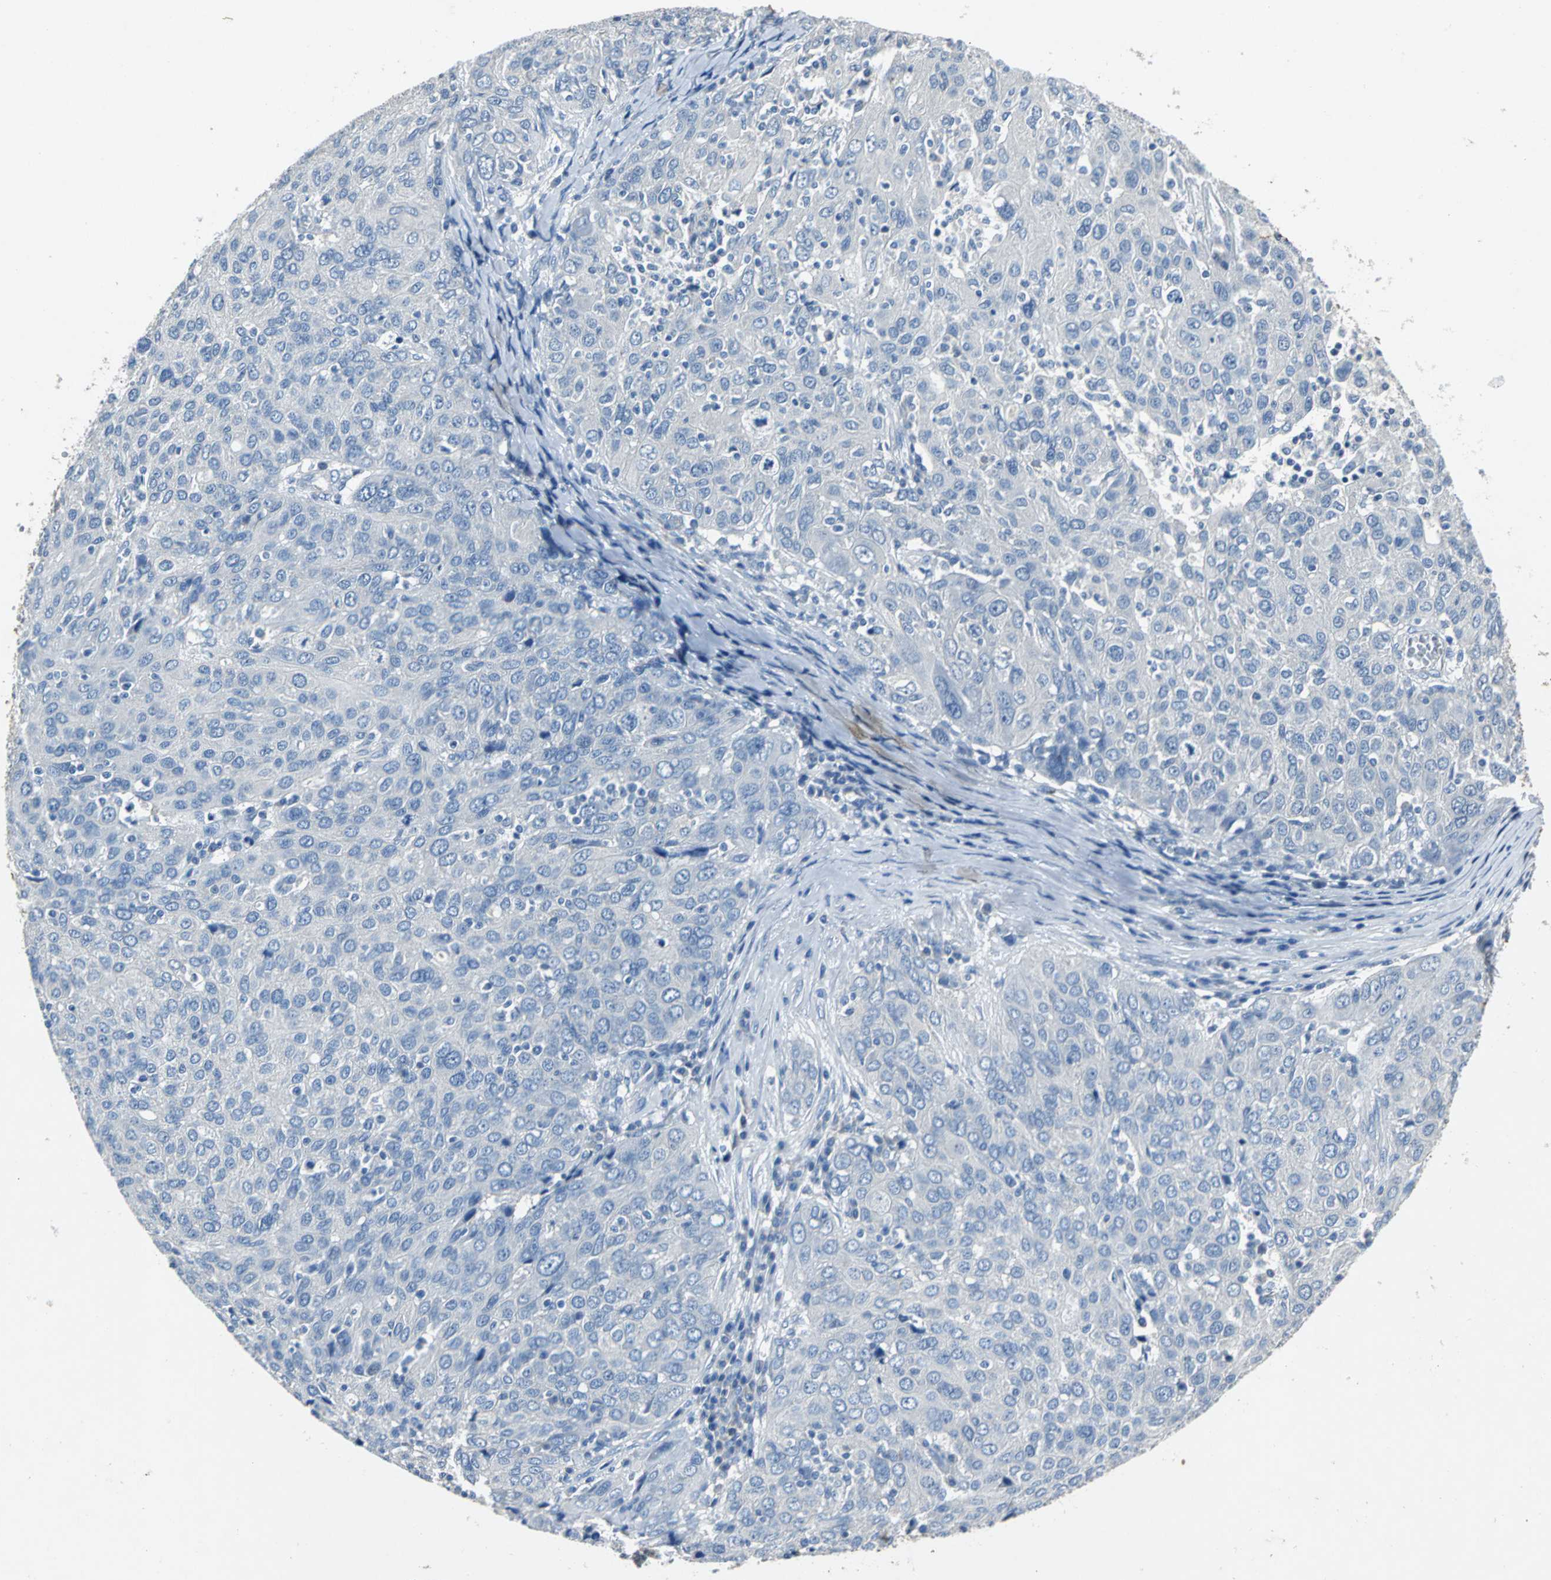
{"staining": {"intensity": "negative", "quantity": "none", "location": "none"}, "tissue": "ovarian cancer", "cell_type": "Tumor cells", "image_type": "cancer", "snomed": [{"axis": "morphology", "description": "Carcinoma, endometroid"}, {"axis": "topography", "description": "Ovary"}], "caption": "Immunohistochemical staining of ovarian cancer demonstrates no significant staining in tumor cells.", "gene": "EFNB3", "patient": {"sex": "female", "age": 50}}